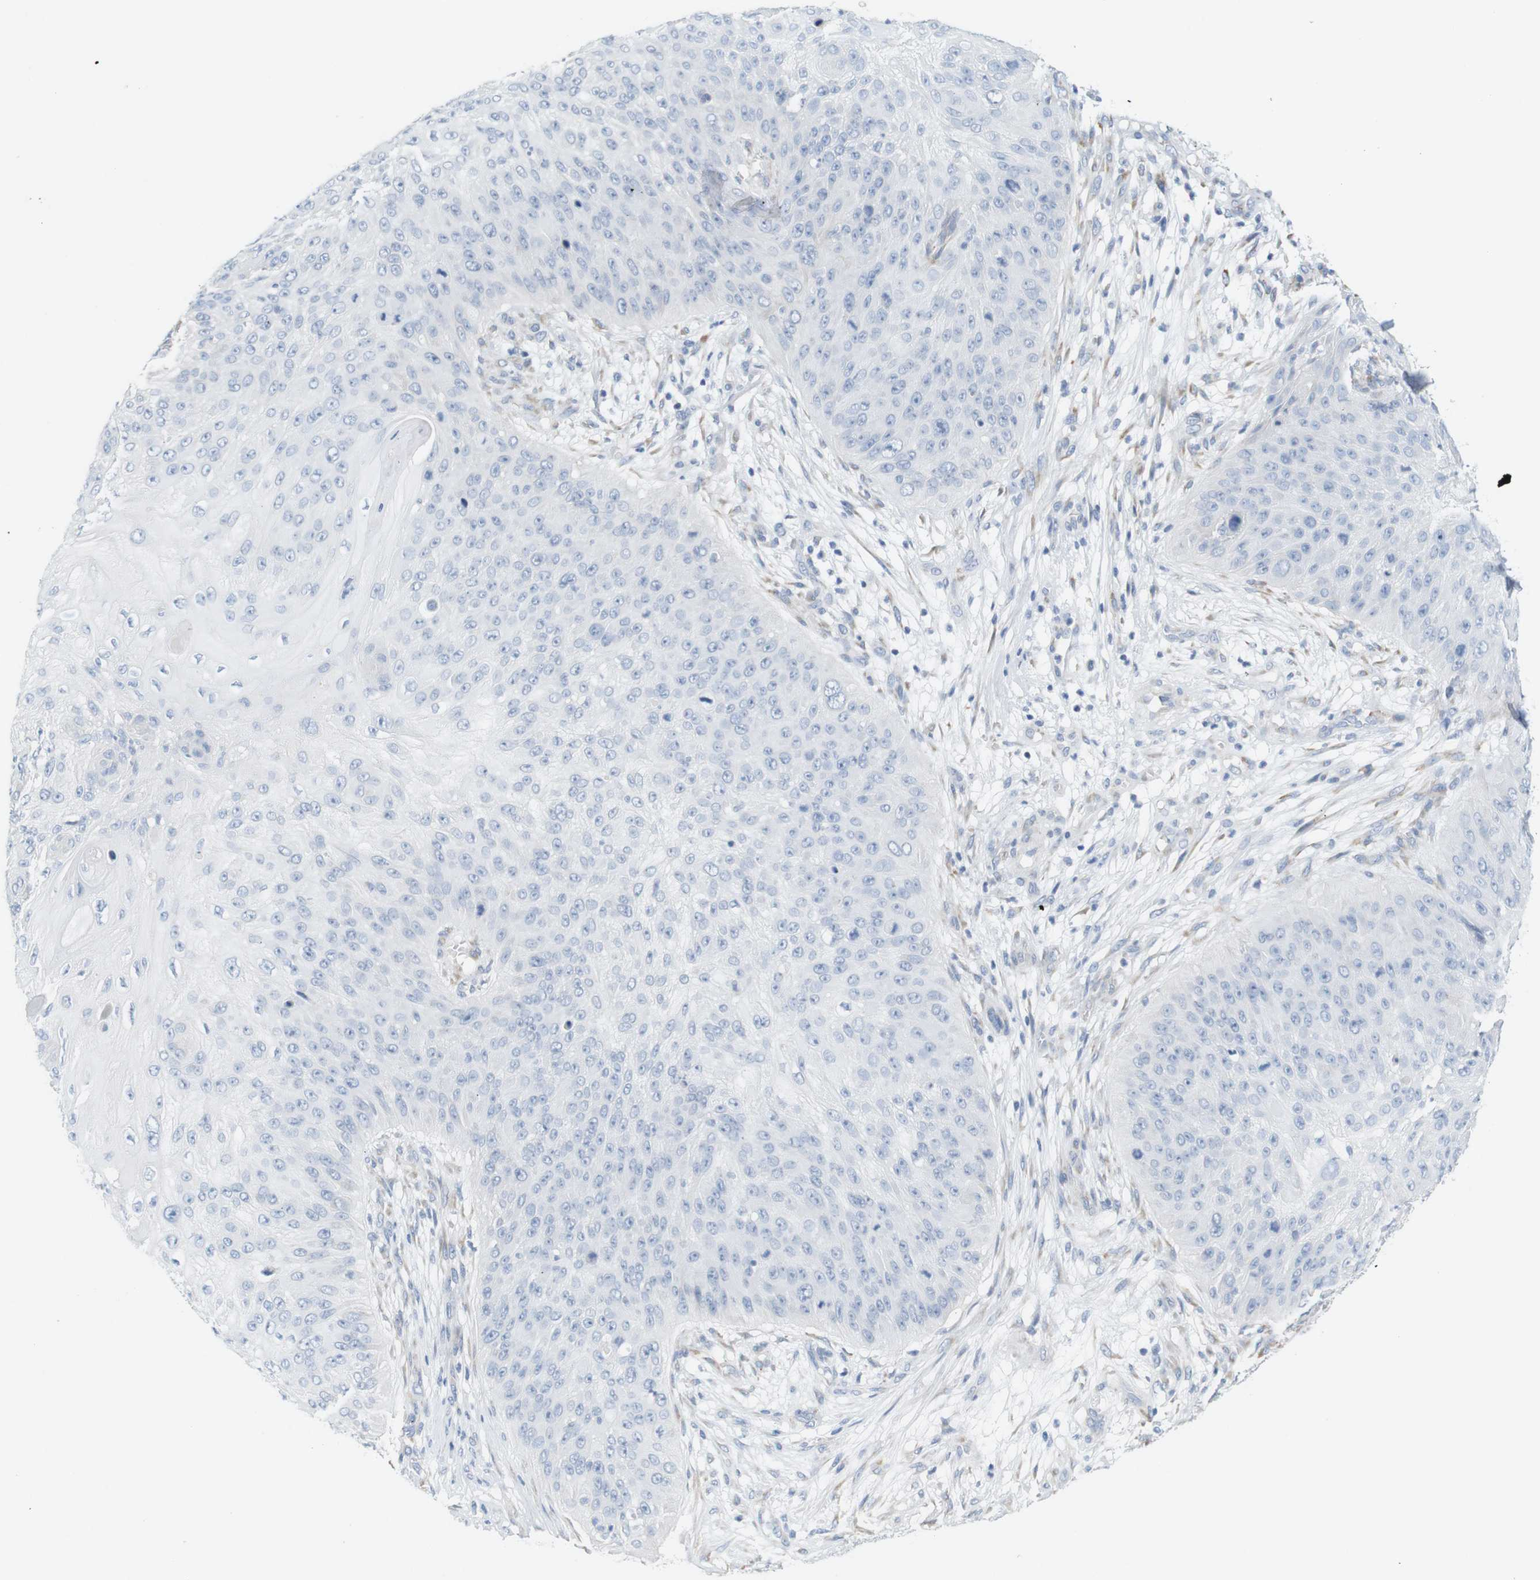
{"staining": {"intensity": "negative", "quantity": "none", "location": "none"}, "tissue": "skin cancer", "cell_type": "Tumor cells", "image_type": "cancer", "snomed": [{"axis": "morphology", "description": "Squamous cell carcinoma, NOS"}, {"axis": "topography", "description": "Skin"}], "caption": "Tumor cells show no significant protein expression in skin cancer. (DAB (3,3'-diaminobenzidine) immunohistochemistry (IHC), high magnification).", "gene": "RGS9", "patient": {"sex": "female", "age": 80}}